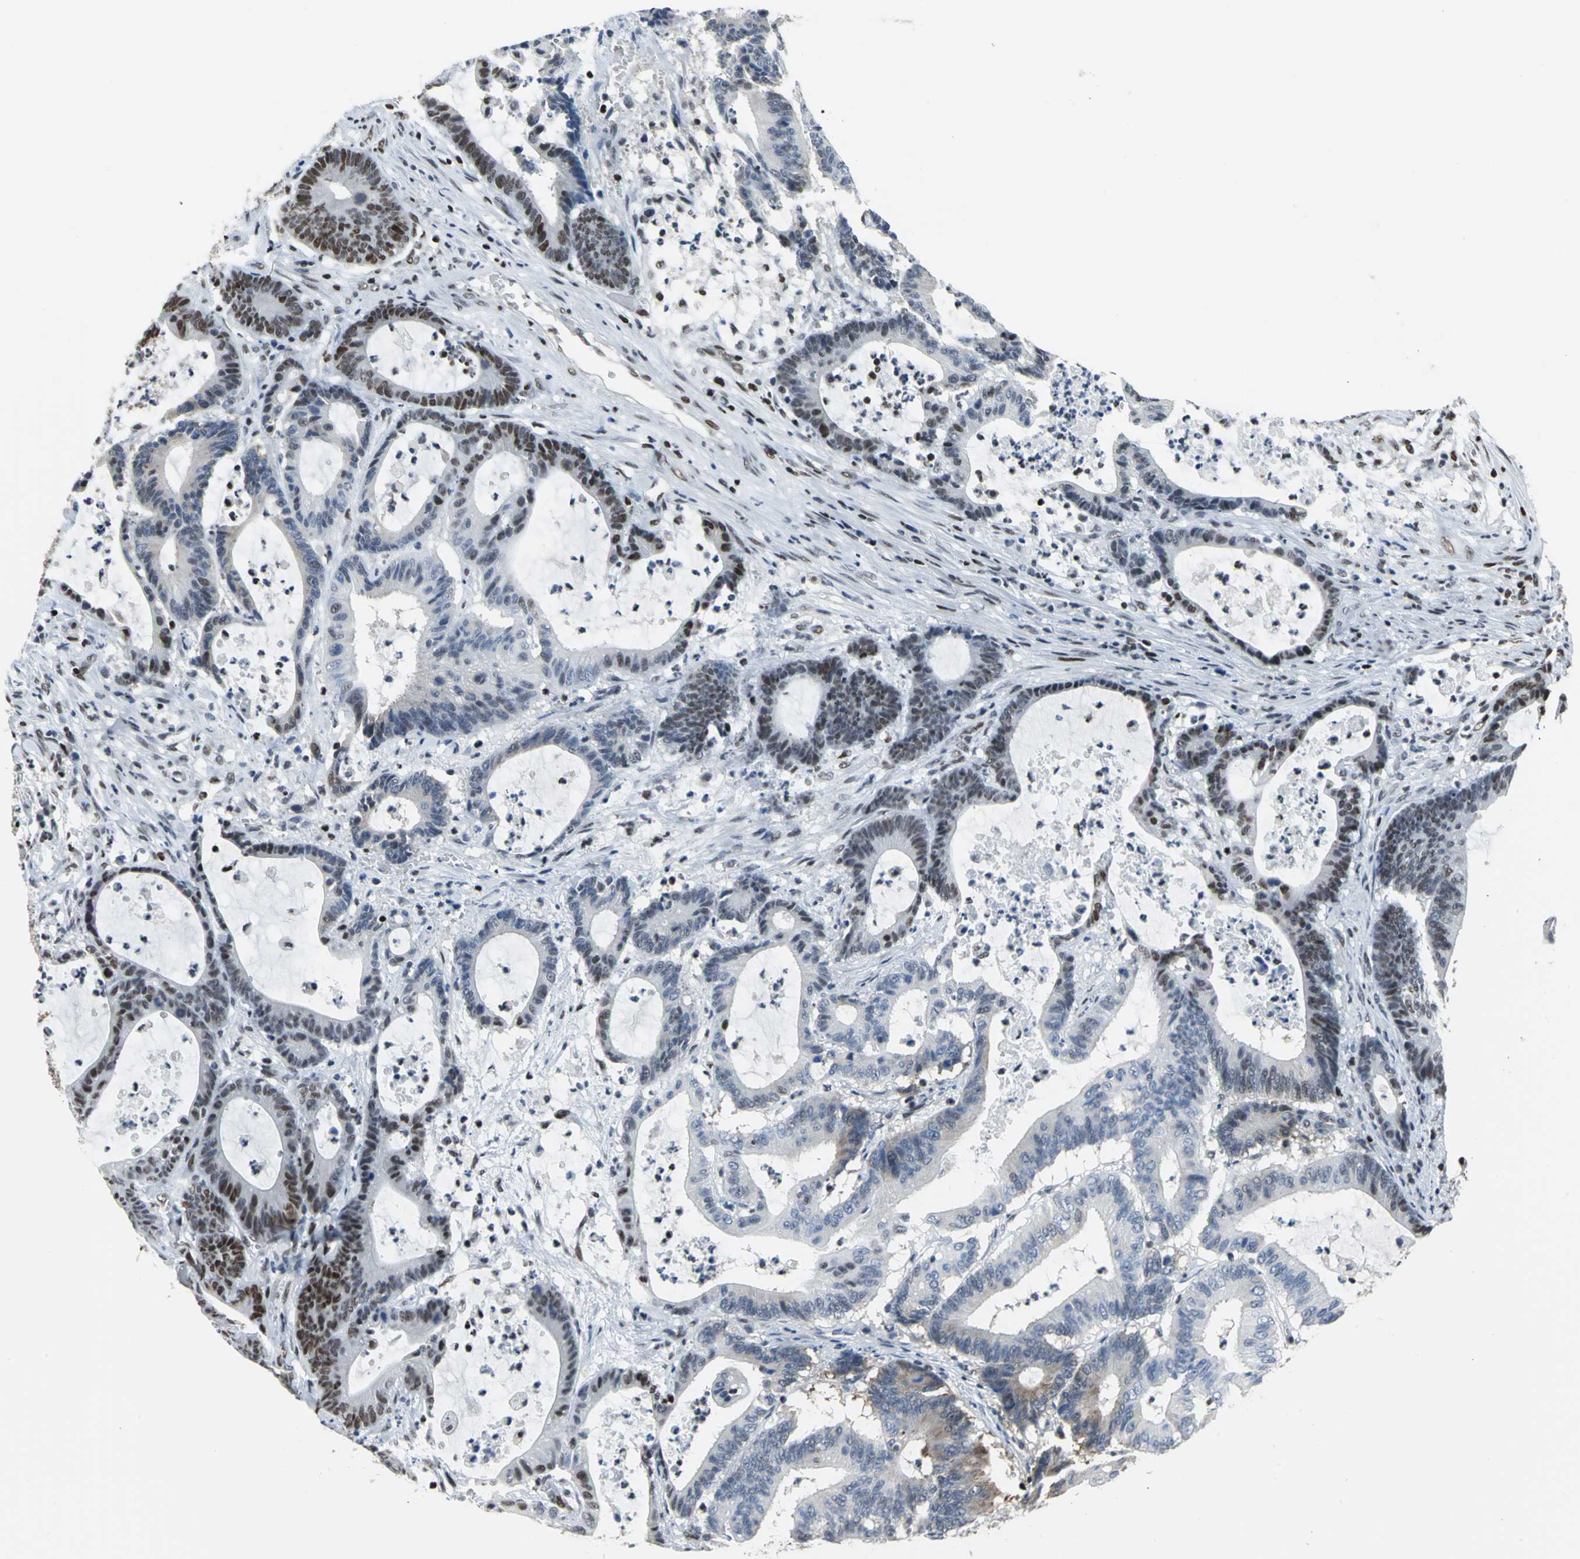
{"staining": {"intensity": "strong", "quantity": "25%-75%", "location": "nuclear"}, "tissue": "colorectal cancer", "cell_type": "Tumor cells", "image_type": "cancer", "snomed": [{"axis": "morphology", "description": "Adenocarcinoma, NOS"}, {"axis": "topography", "description": "Colon"}], "caption": "This photomicrograph demonstrates immunohistochemistry staining of adenocarcinoma (colorectal), with high strong nuclear staining in approximately 25%-75% of tumor cells.", "gene": "HNRNPD", "patient": {"sex": "female", "age": 84}}